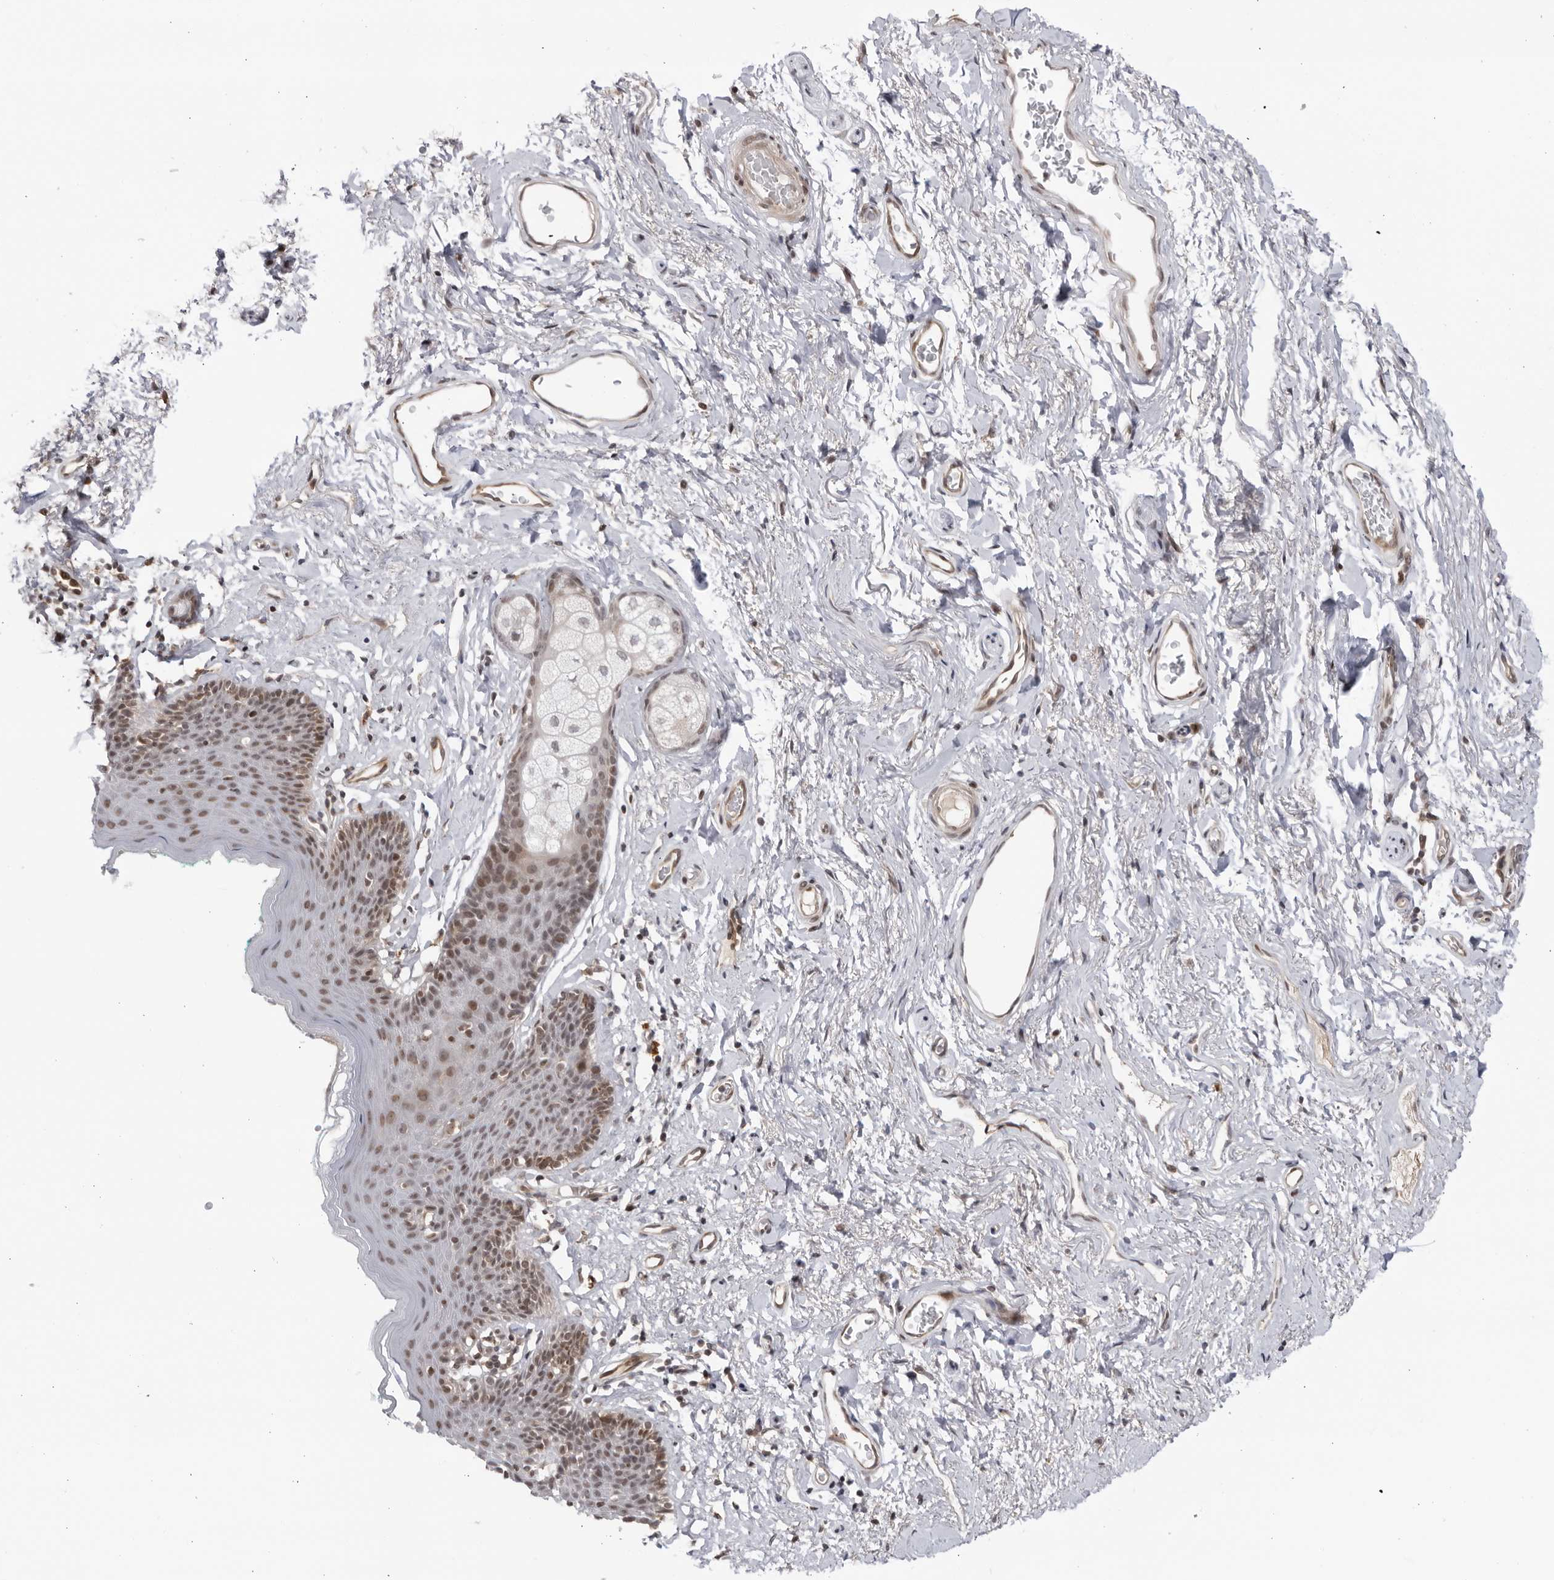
{"staining": {"intensity": "moderate", "quantity": ">75%", "location": "nuclear"}, "tissue": "skin", "cell_type": "Epidermal cells", "image_type": "normal", "snomed": [{"axis": "morphology", "description": "Normal tissue, NOS"}, {"axis": "topography", "description": "Vulva"}], "caption": "A brown stain highlights moderate nuclear positivity of a protein in epidermal cells of normal human skin. (DAB IHC with brightfield microscopy, high magnification).", "gene": "DTL", "patient": {"sex": "female", "age": 66}}